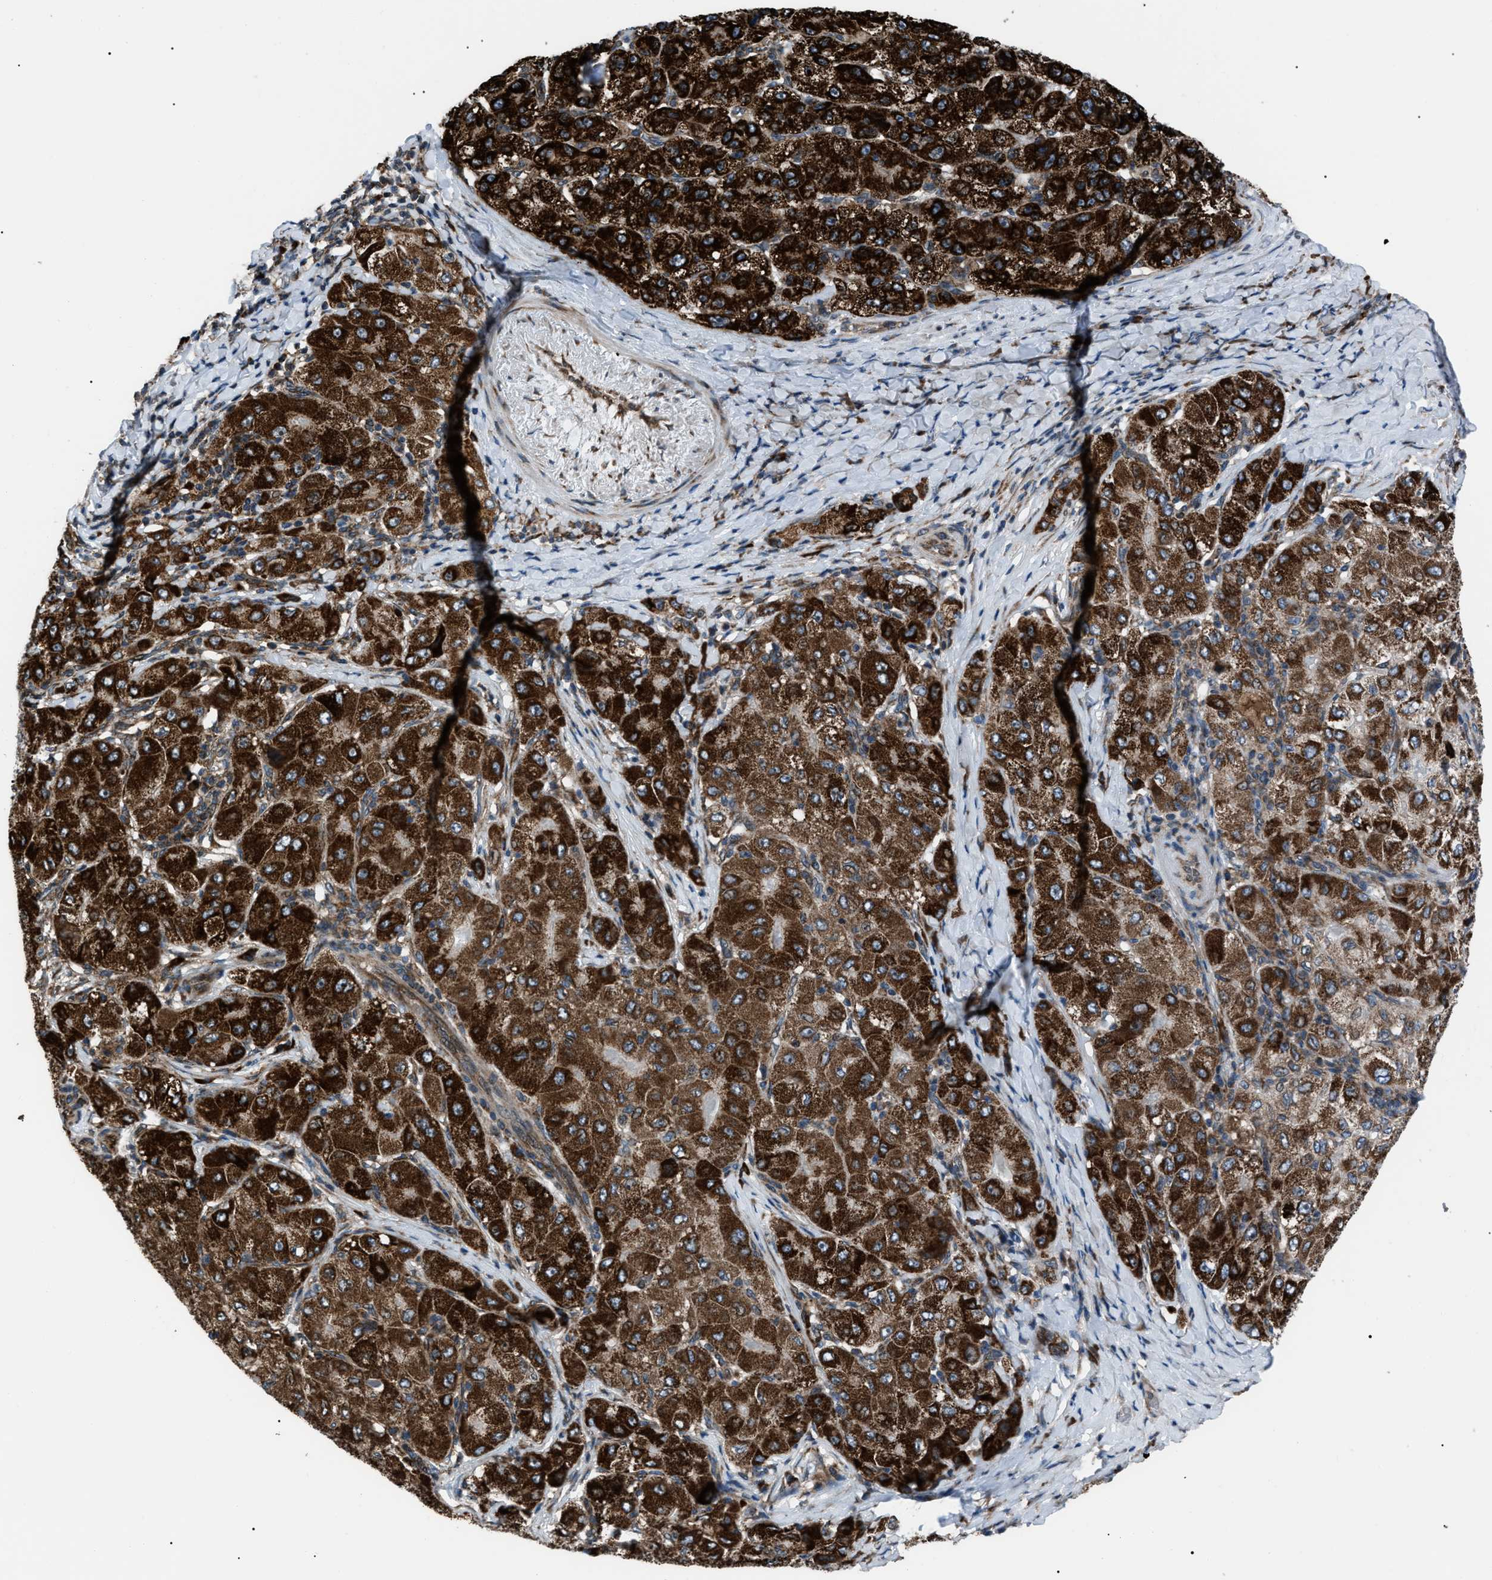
{"staining": {"intensity": "strong", "quantity": ">75%", "location": "cytoplasmic/membranous"}, "tissue": "liver cancer", "cell_type": "Tumor cells", "image_type": "cancer", "snomed": [{"axis": "morphology", "description": "Carcinoma, Hepatocellular, NOS"}, {"axis": "topography", "description": "Liver"}], "caption": "Immunohistochemical staining of liver hepatocellular carcinoma displays high levels of strong cytoplasmic/membranous protein expression in about >75% of tumor cells.", "gene": "AGO2", "patient": {"sex": "male", "age": 80}}